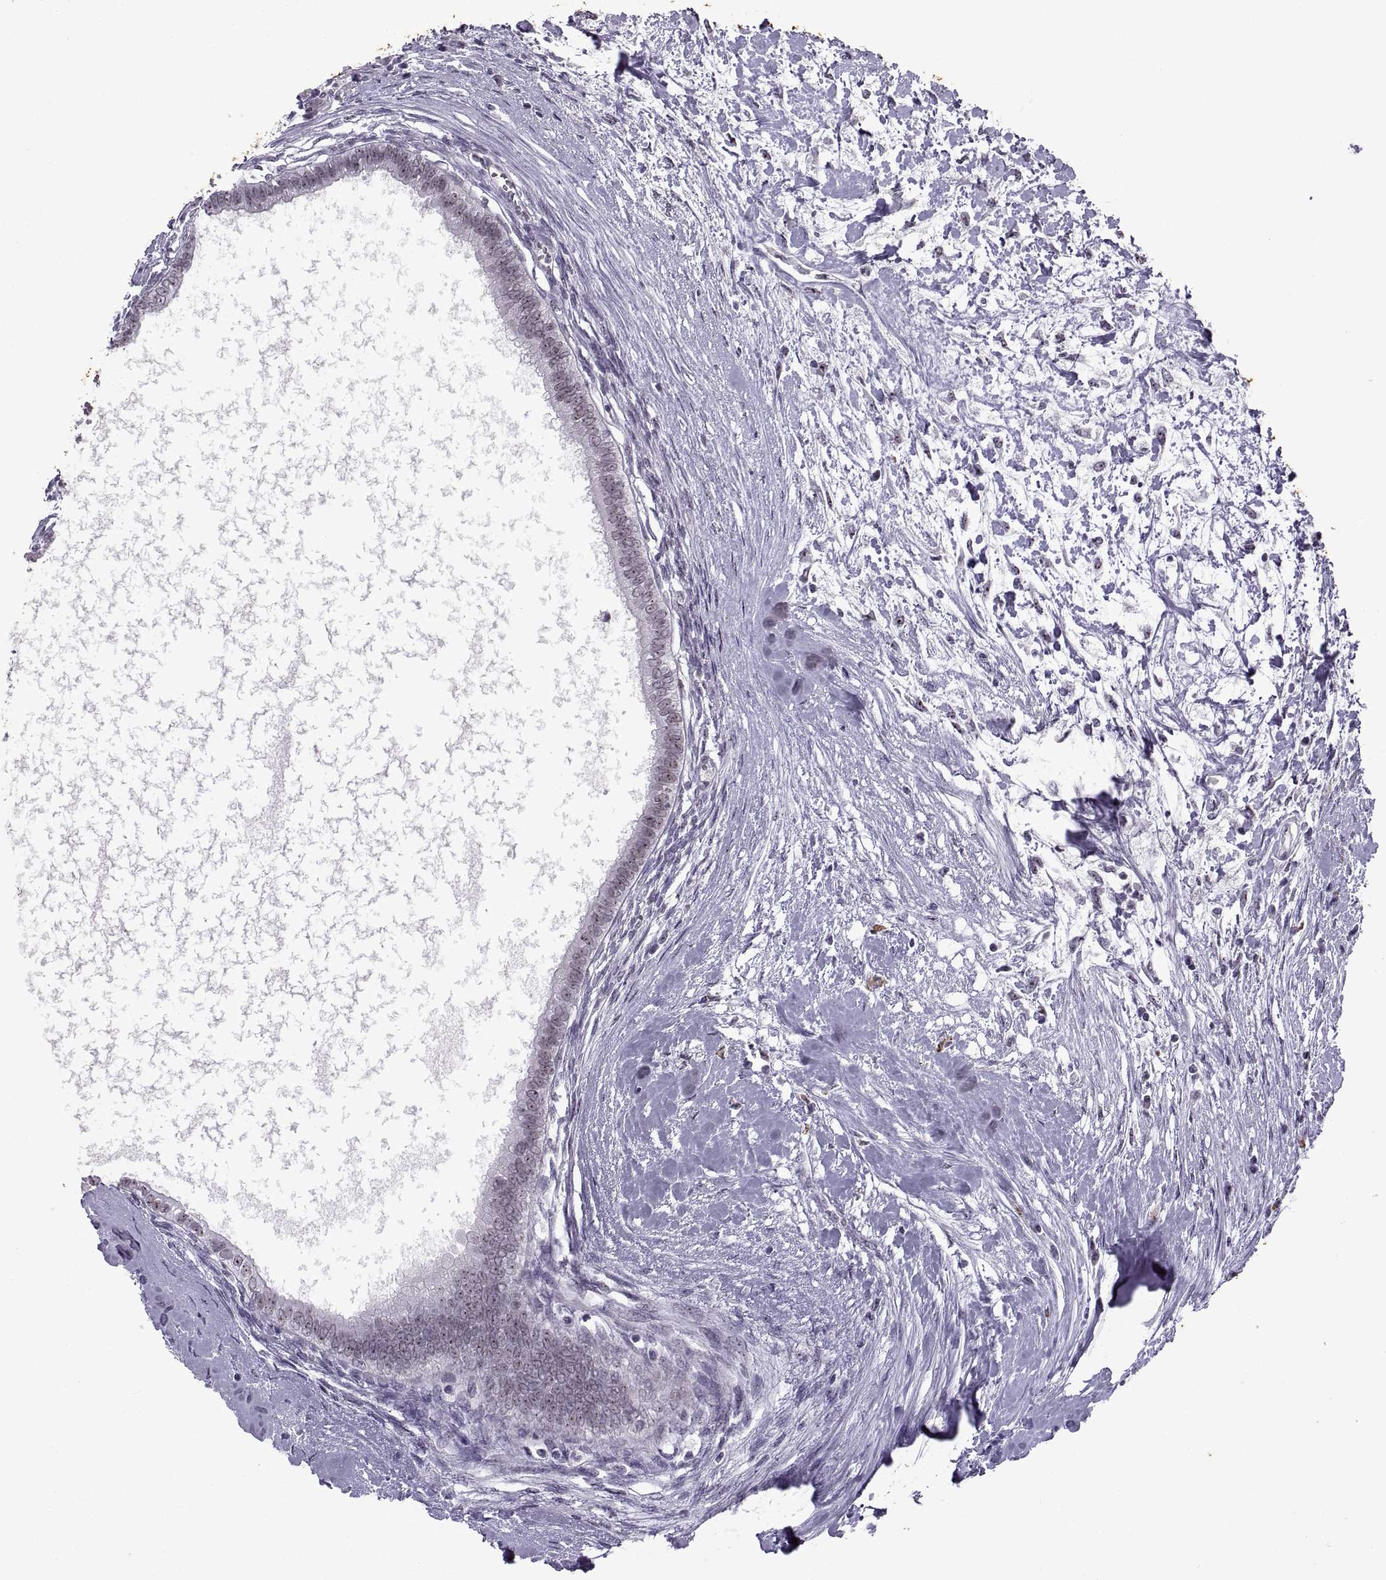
{"staining": {"intensity": "weak", "quantity": ">75%", "location": "nuclear"}, "tissue": "testis cancer", "cell_type": "Tumor cells", "image_type": "cancer", "snomed": [{"axis": "morphology", "description": "Carcinoma, Embryonal, NOS"}, {"axis": "topography", "description": "Testis"}], "caption": "Immunohistochemistry micrograph of human testis cancer (embryonal carcinoma) stained for a protein (brown), which shows low levels of weak nuclear staining in approximately >75% of tumor cells.", "gene": "SINHCAF", "patient": {"sex": "male", "age": 37}}